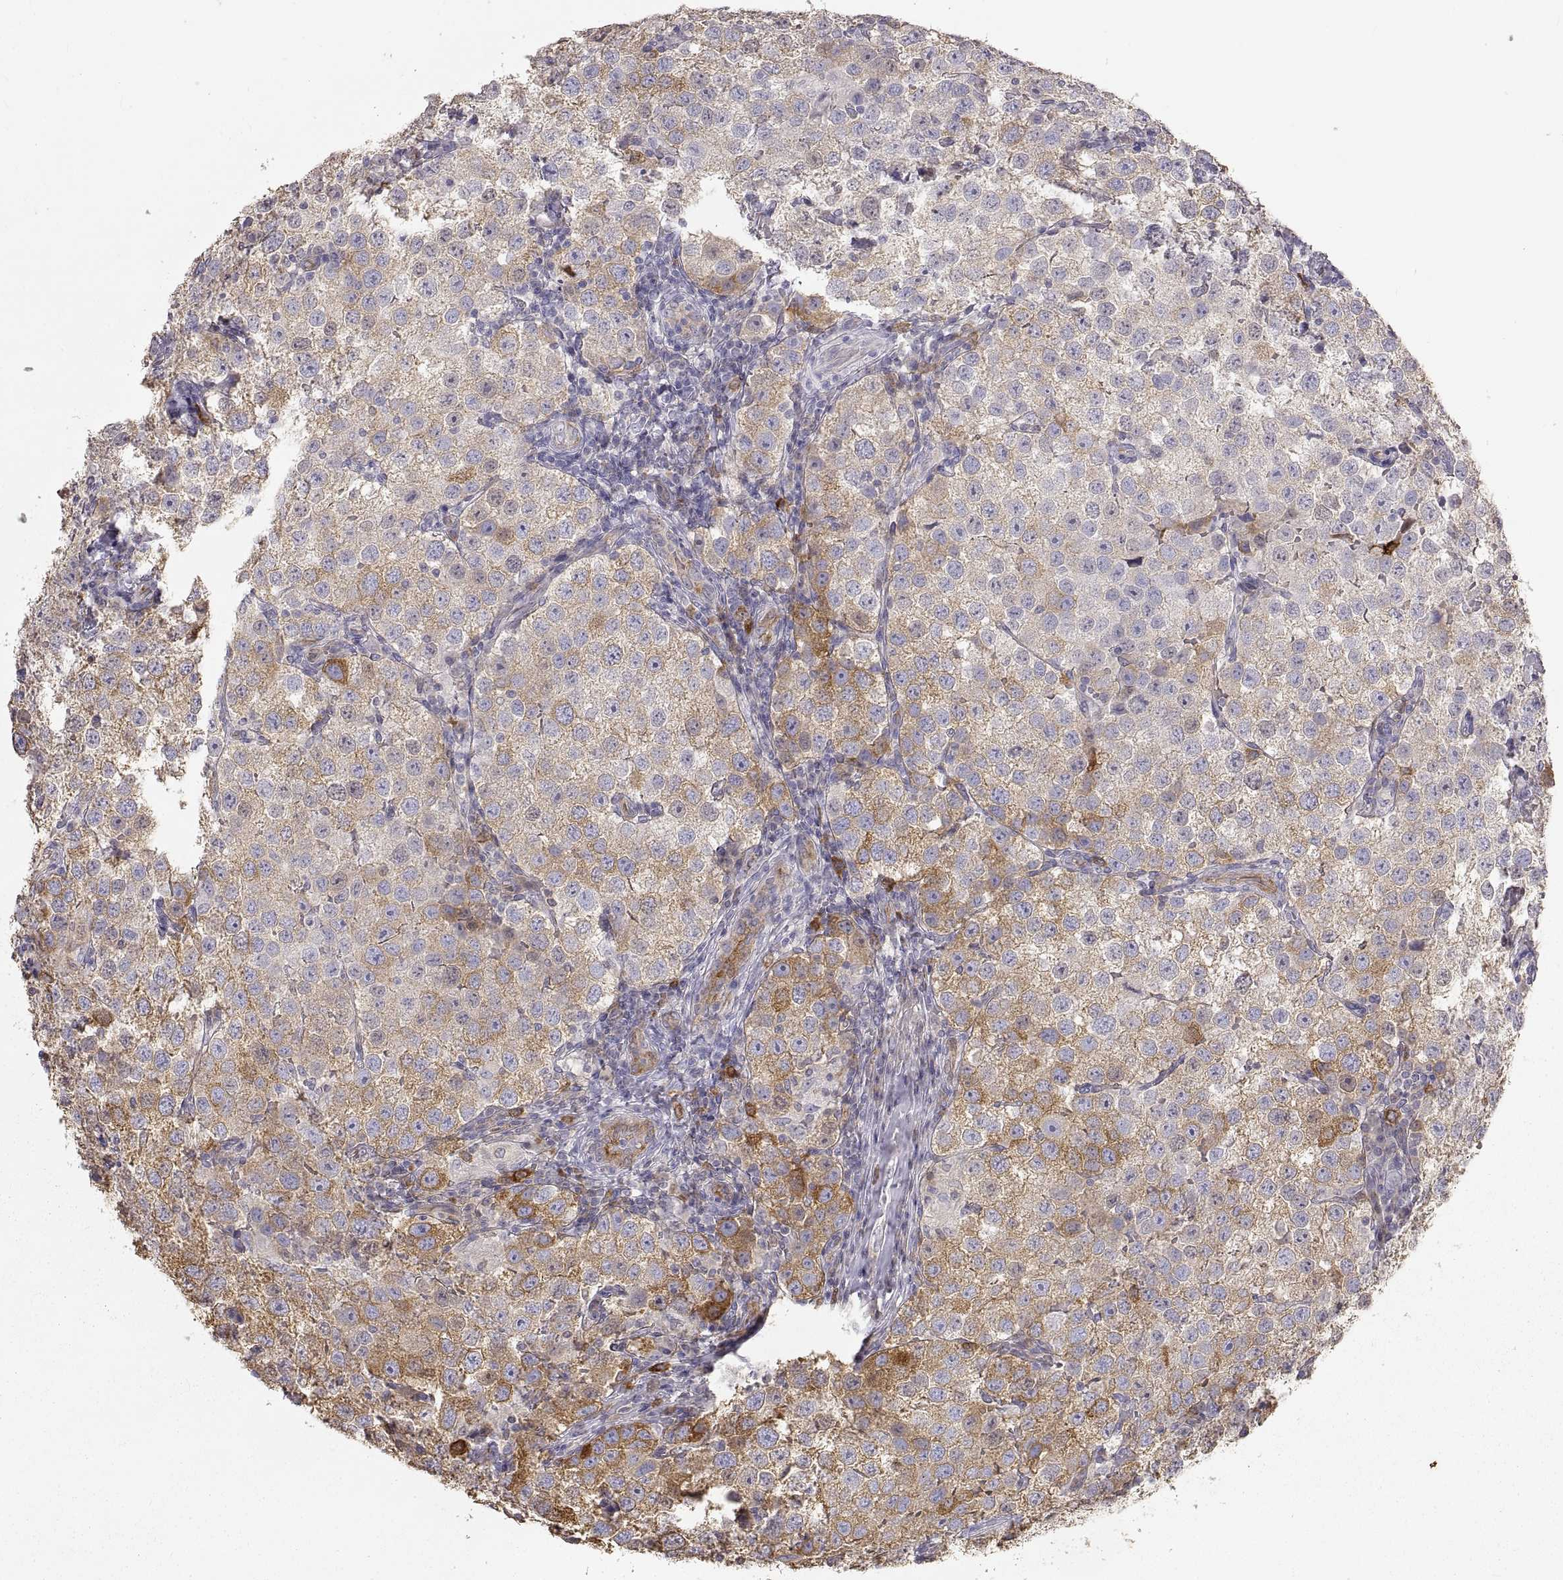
{"staining": {"intensity": "moderate", "quantity": "<25%", "location": "cytoplasmic/membranous"}, "tissue": "testis cancer", "cell_type": "Tumor cells", "image_type": "cancer", "snomed": [{"axis": "morphology", "description": "Seminoma, NOS"}, {"axis": "topography", "description": "Testis"}], "caption": "Moderate cytoplasmic/membranous positivity for a protein is identified in about <25% of tumor cells of testis seminoma using immunohistochemistry (IHC).", "gene": "HSP90AB1", "patient": {"sex": "male", "age": 37}}